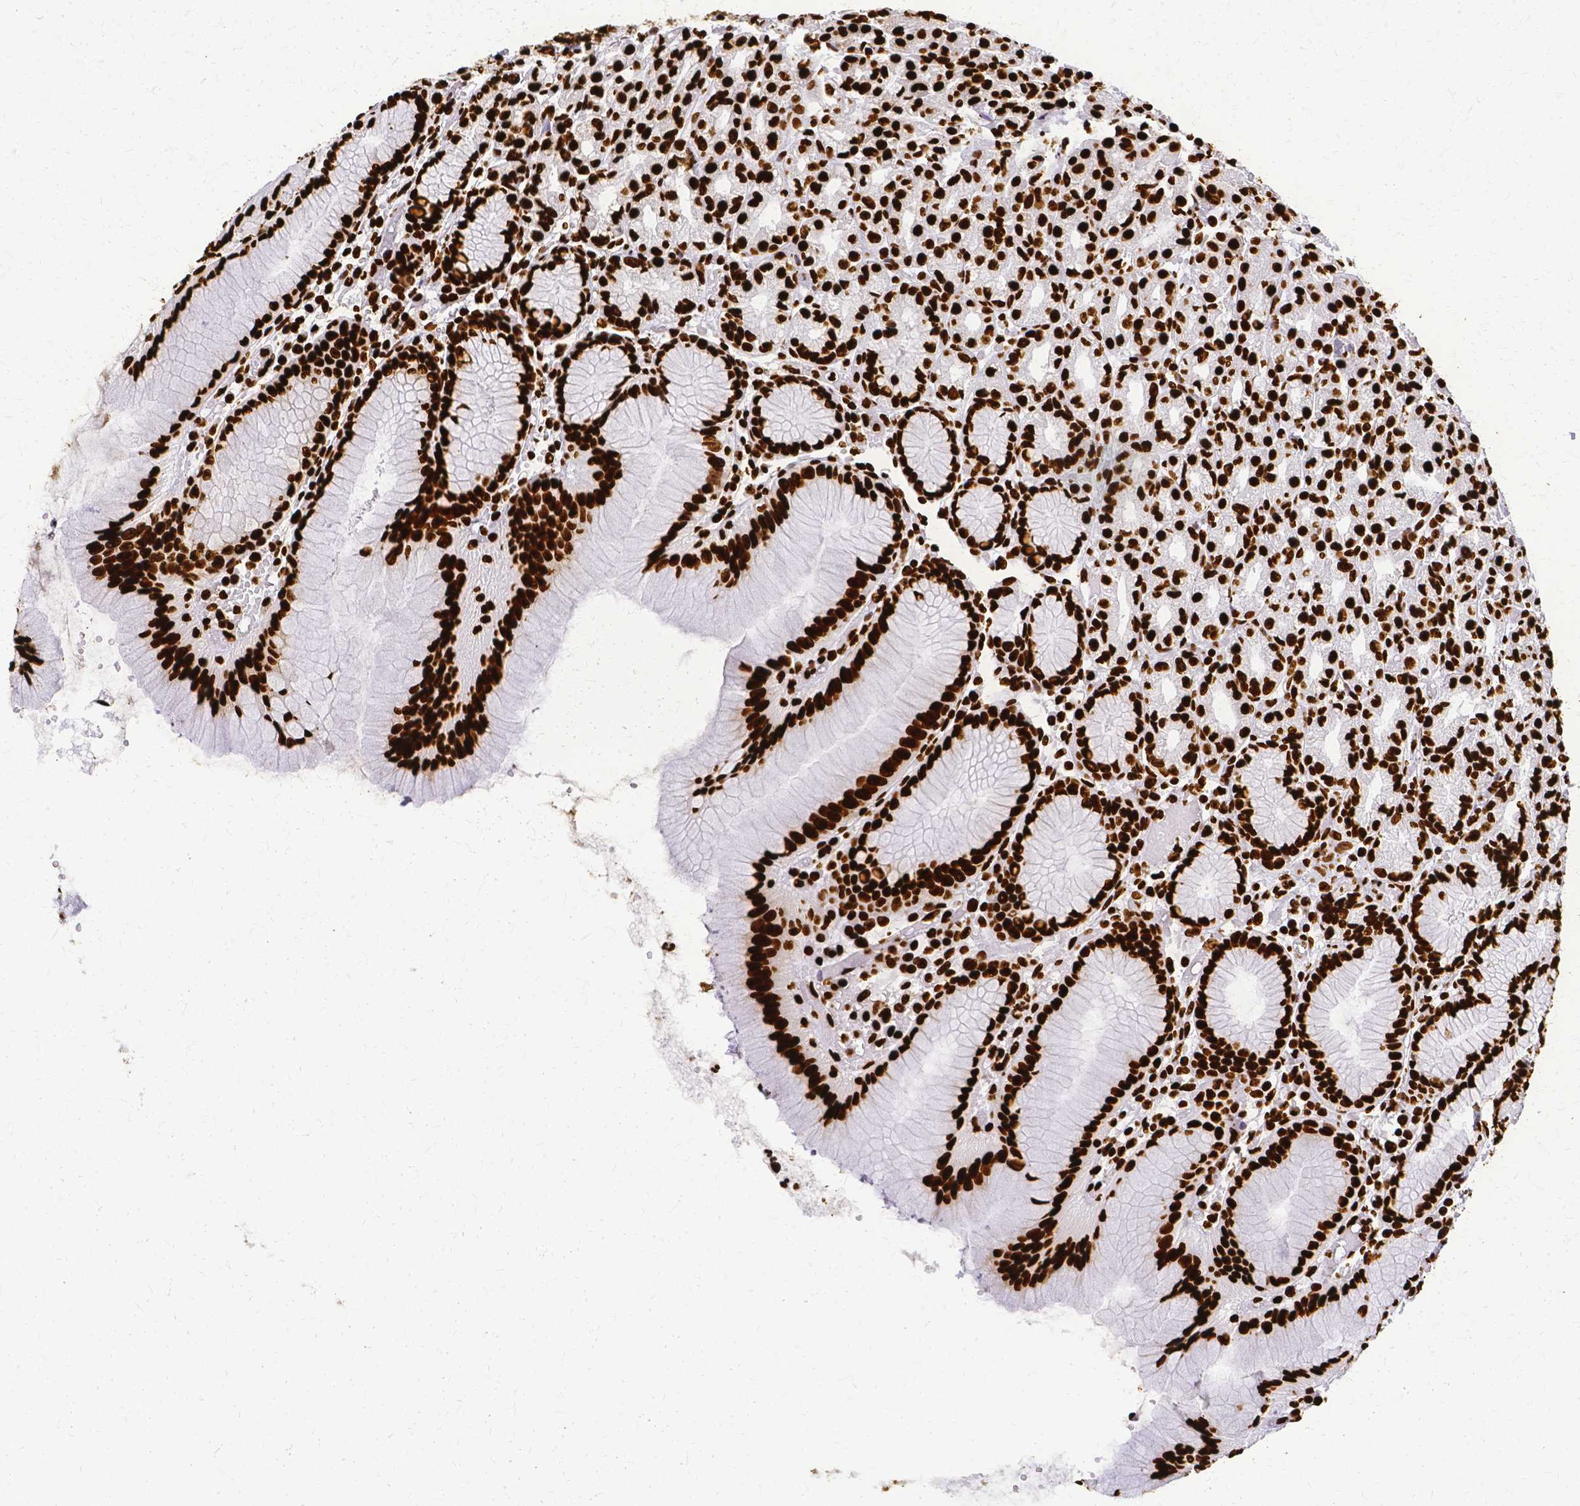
{"staining": {"intensity": "strong", "quantity": ">75%", "location": "nuclear"}, "tissue": "stomach", "cell_type": "Glandular cells", "image_type": "normal", "snomed": [{"axis": "morphology", "description": "Normal tissue, NOS"}, {"axis": "topography", "description": "Stomach"}], "caption": "Glandular cells show strong nuclear staining in about >75% of cells in normal stomach.", "gene": "SFPQ", "patient": {"sex": "female", "age": 57}}